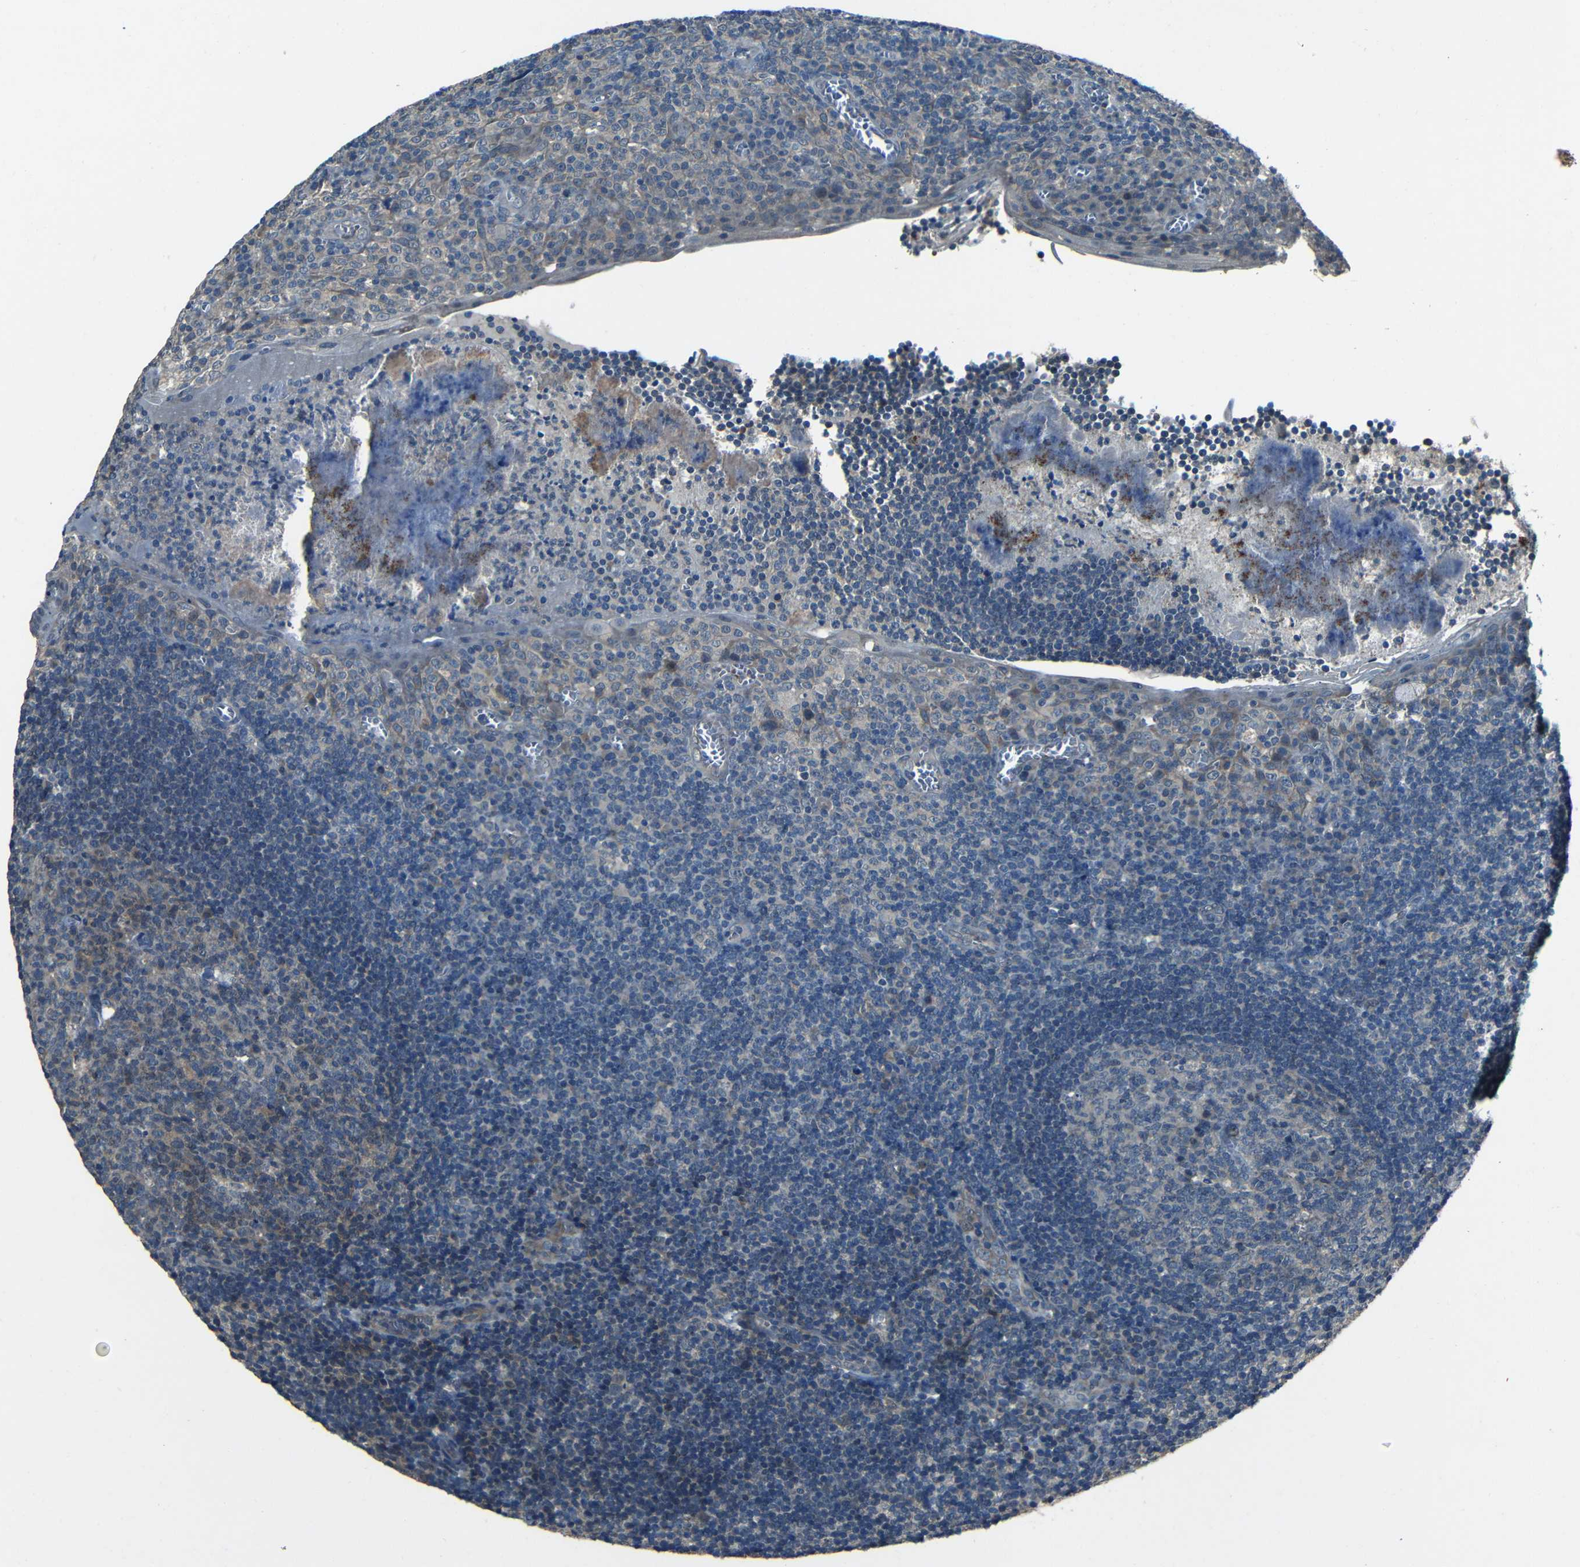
{"staining": {"intensity": "negative", "quantity": "none", "location": "none"}, "tissue": "tonsil", "cell_type": "Germinal center cells", "image_type": "normal", "snomed": [{"axis": "morphology", "description": "Normal tissue, NOS"}, {"axis": "topography", "description": "Tonsil"}], "caption": "The micrograph demonstrates no significant positivity in germinal center cells of tonsil.", "gene": "SLA", "patient": {"sex": "male", "age": 37}}